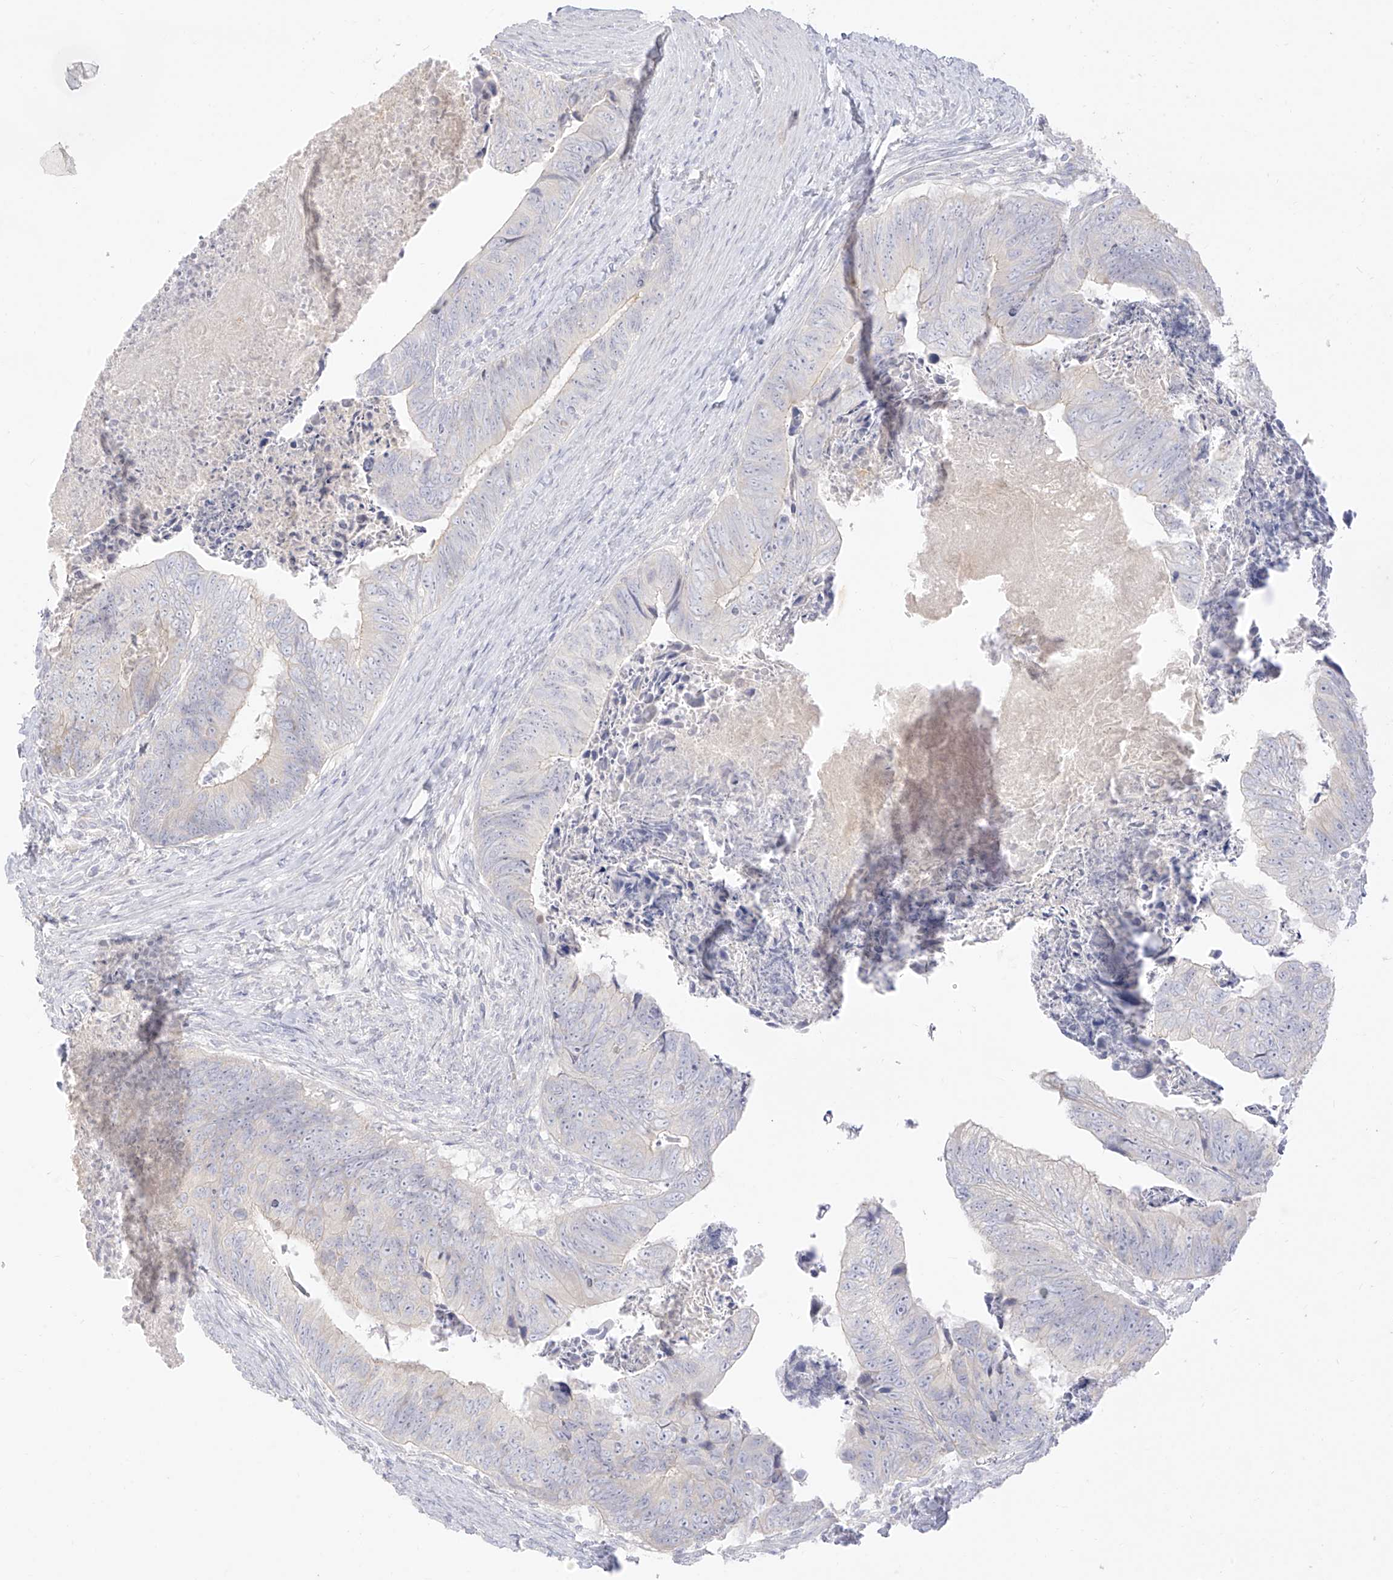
{"staining": {"intensity": "negative", "quantity": "none", "location": "none"}, "tissue": "colorectal cancer", "cell_type": "Tumor cells", "image_type": "cancer", "snomed": [{"axis": "morphology", "description": "Adenocarcinoma, NOS"}, {"axis": "topography", "description": "Colon"}], "caption": "There is no significant positivity in tumor cells of colorectal adenocarcinoma.", "gene": "ARHGEF40", "patient": {"sex": "female", "age": 67}}